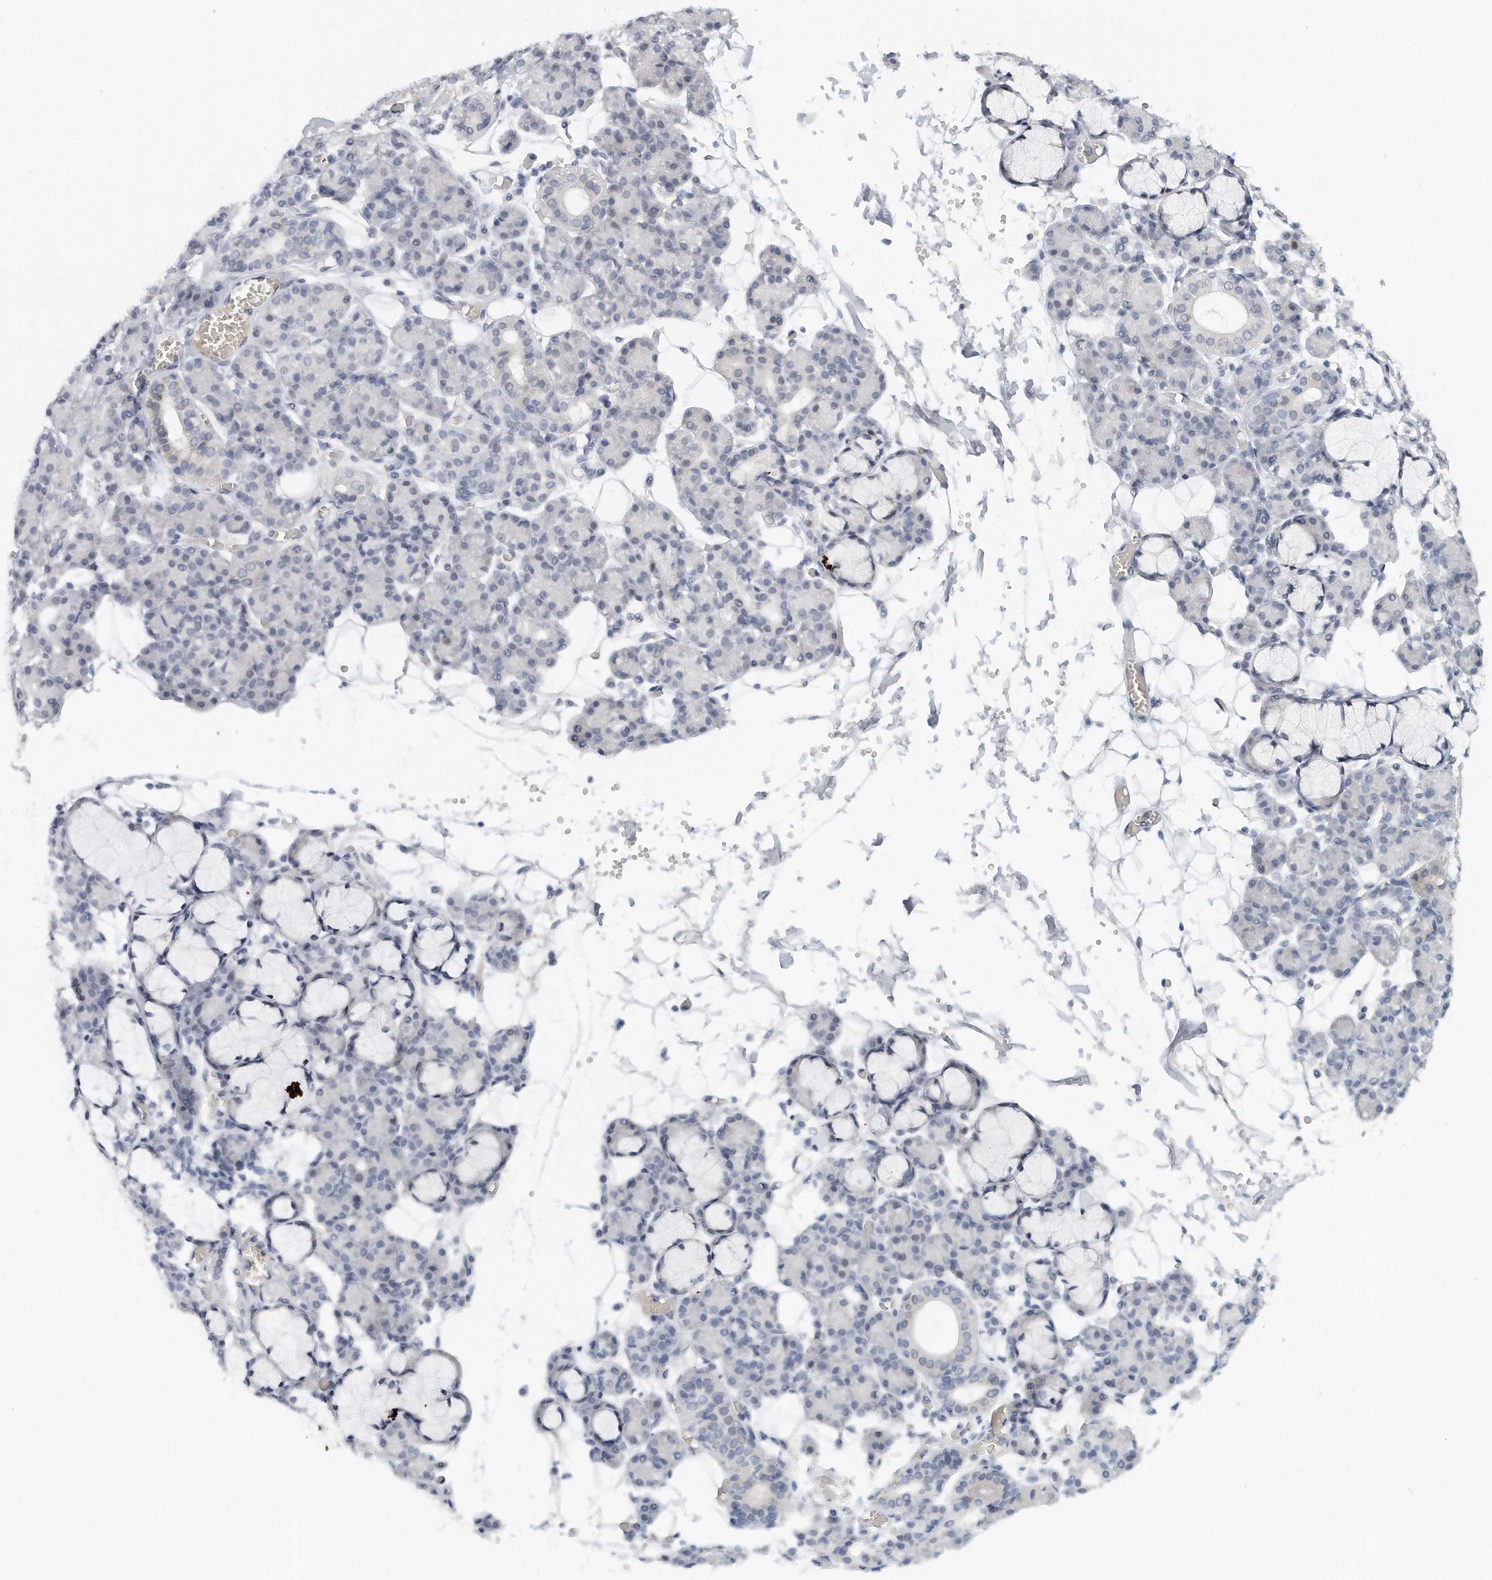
{"staining": {"intensity": "negative", "quantity": "none", "location": "none"}, "tissue": "salivary gland", "cell_type": "Glandular cells", "image_type": "normal", "snomed": [{"axis": "morphology", "description": "Normal tissue, NOS"}, {"axis": "topography", "description": "Salivary gland"}], "caption": "Glandular cells show no significant positivity in normal salivary gland. (DAB IHC visualized using brightfield microscopy, high magnification).", "gene": "DDX43", "patient": {"sex": "male", "age": 63}}